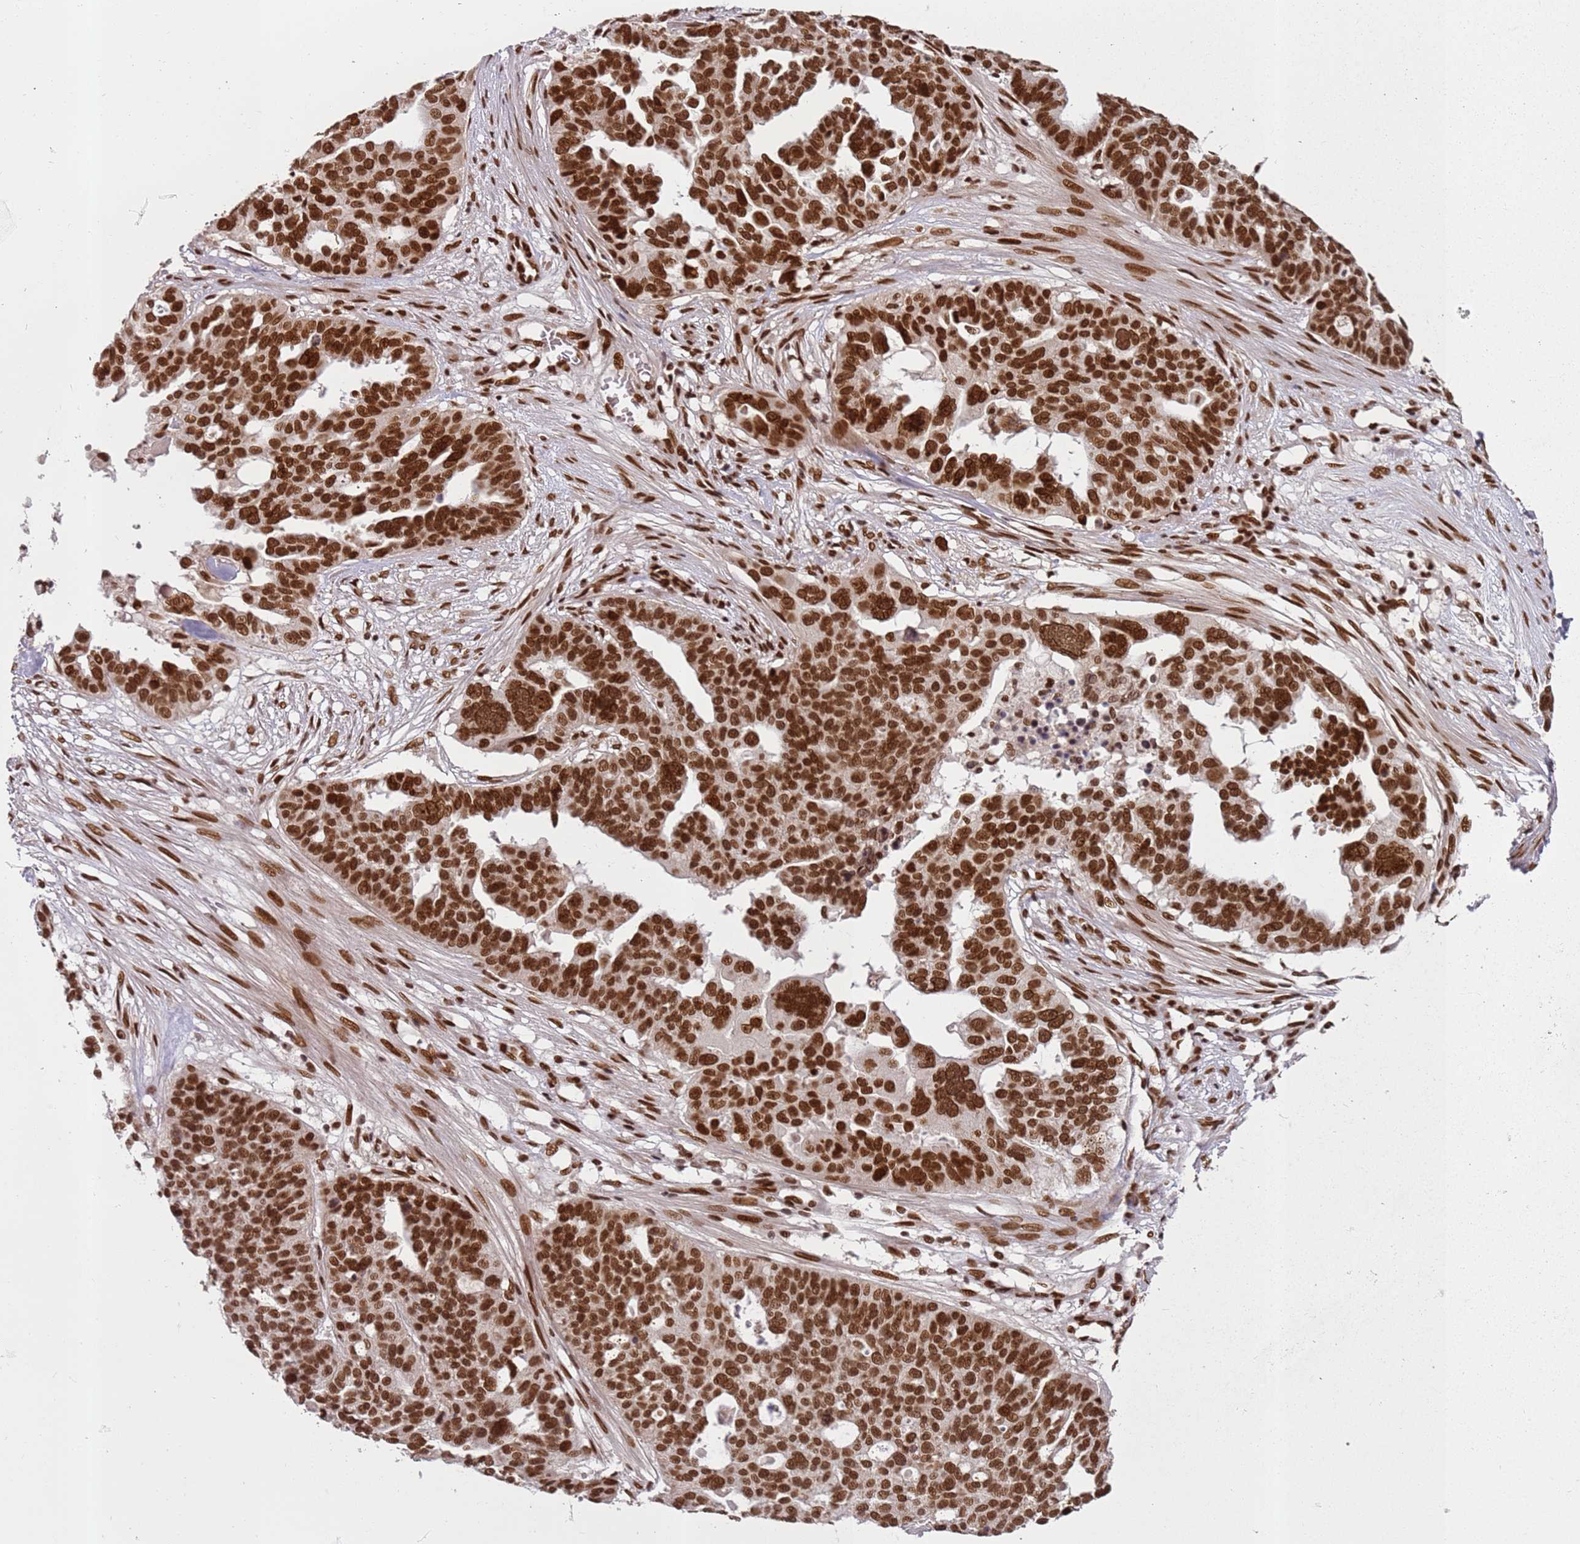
{"staining": {"intensity": "strong", "quantity": ">75%", "location": "nuclear"}, "tissue": "ovarian cancer", "cell_type": "Tumor cells", "image_type": "cancer", "snomed": [{"axis": "morphology", "description": "Cystadenocarcinoma, serous, NOS"}, {"axis": "topography", "description": "Ovary"}], "caption": "Strong nuclear staining is appreciated in about >75% of tumor cells in serous cystadenocarcinoma (ovarian).", "gene": "TENT4A", "patient": {"sex": "female", "age": 59}}